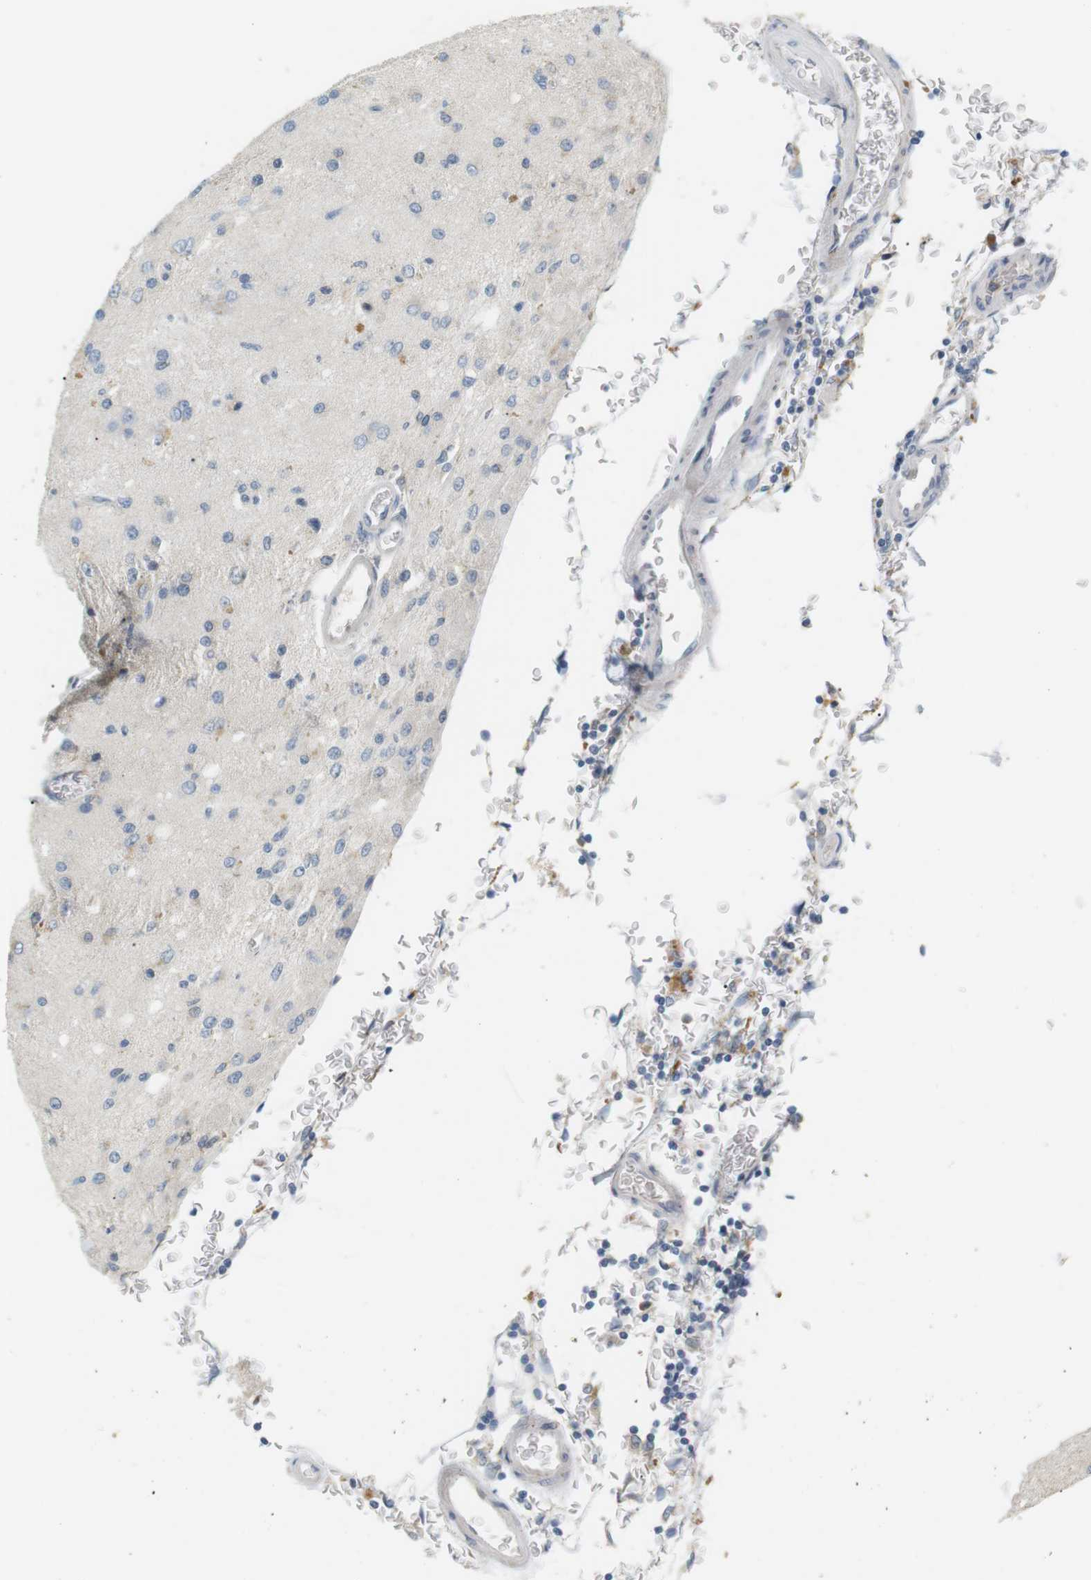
{"staining": {"intensity": "weak", "quantity": "<25%", "location": "cytoplasmic/membranous"}, "tissue": "glioma", "cell_type": "Tumor cells", "image_type": "cancer", "snomed": [{"axis": "morphology", "description": "Normal tissue, NOS"}, {"axis": "morphology", "description": "Glioma, malignant, High grade"}, {"axis": "topography", "description": "Cerebral cortex"}], "caption": "A histopathology image of human glioma is negative for staining in tumor cells.", "gene": "CD300E", "patient": {"sex": "male", "age": 77}}